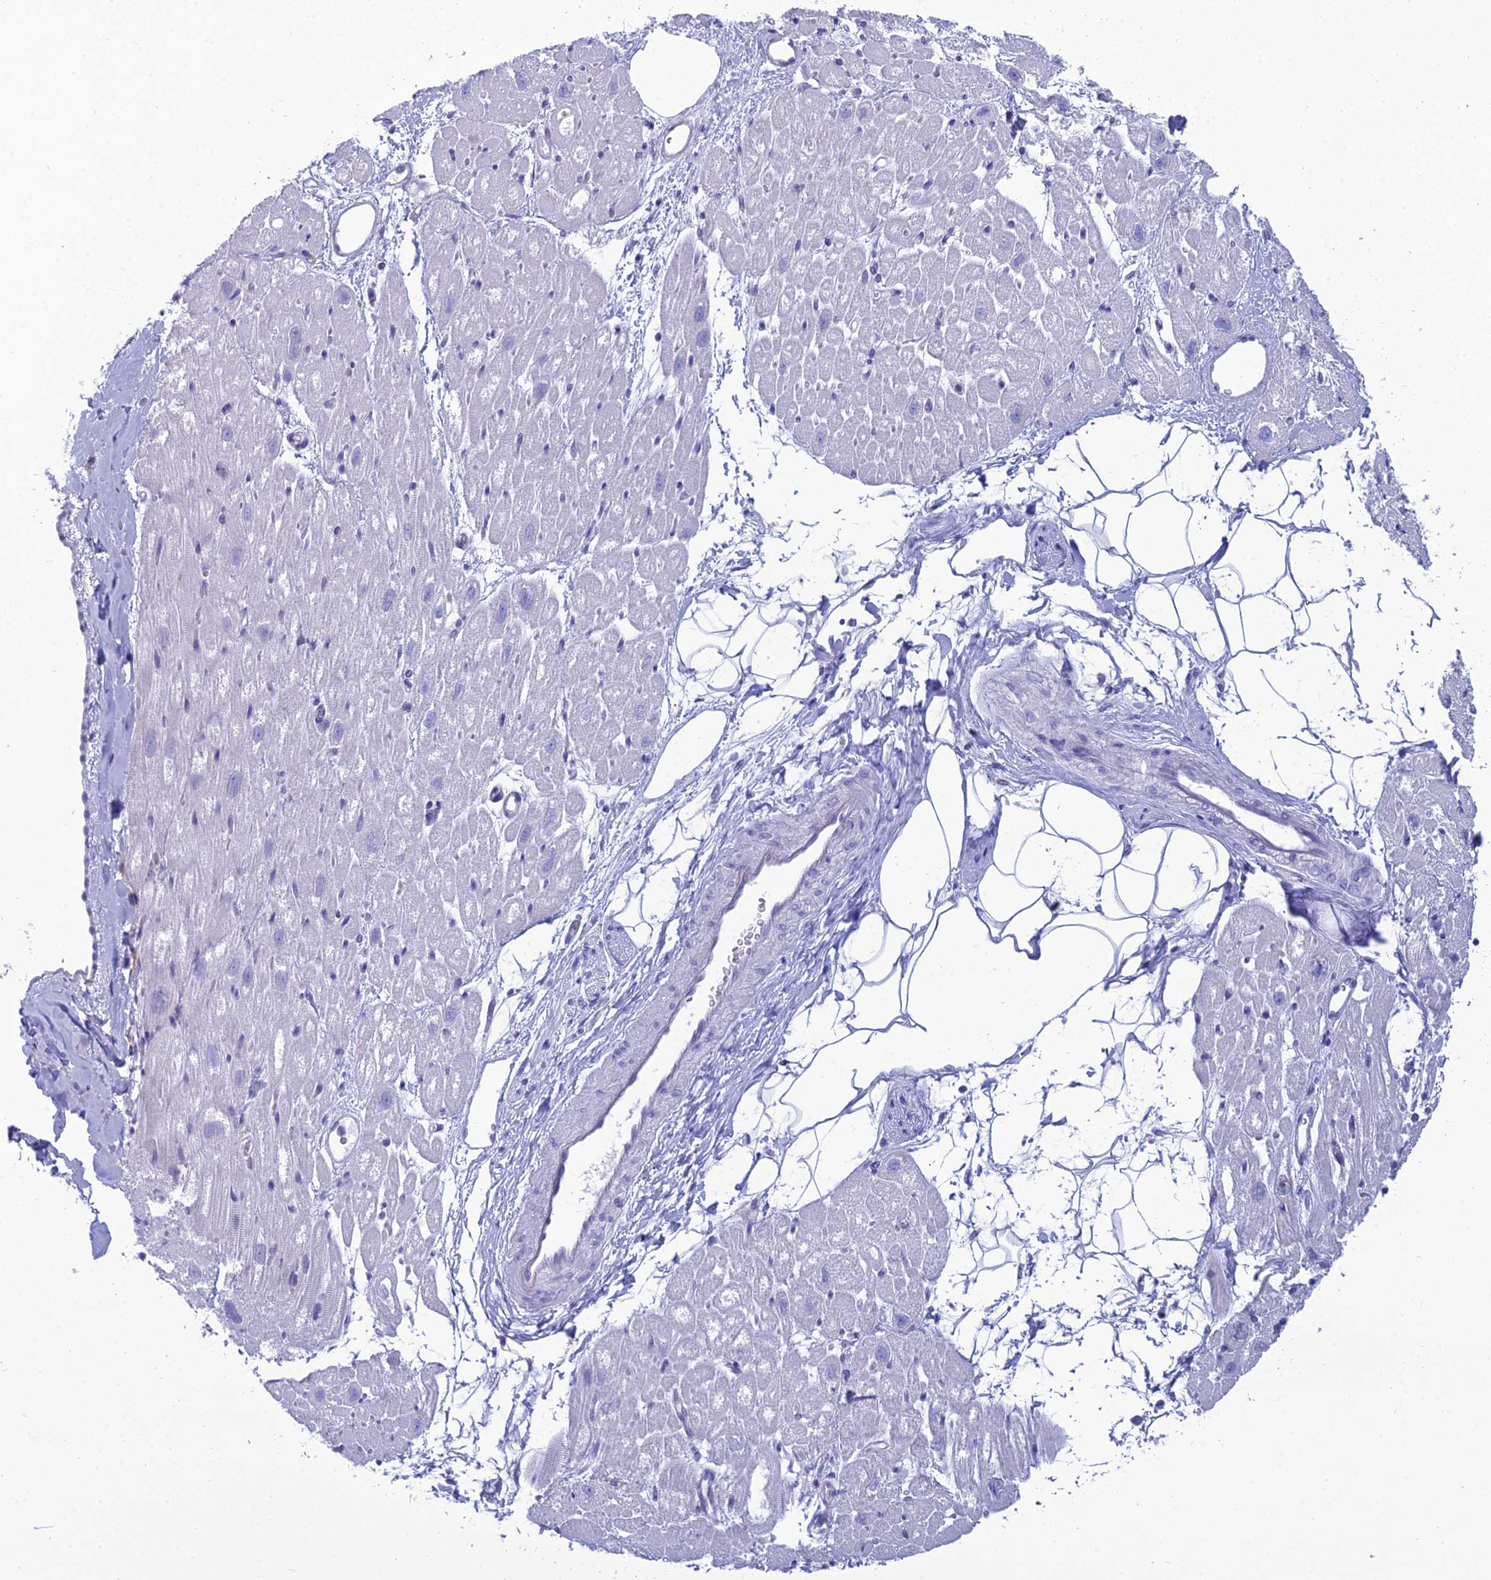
{"staining": {"intensity": "negative", "quantity": "none", "location": "none"}, "tissue": "heart muscle", "cell_type": "Cardiomyocytes", "image_type": "normal", "snomed": [{"axis": "morphology", "description": "Normal tissue, NOS"}, {"axis": "topography", "description": "Heart"}], "caption": "Immunohistochemical staining of normal human heart muscle reveals no significant staining in cardiomyocytes.", "gene": "GNPNAT1", "patient": {"sex": "male", "age": 50}}